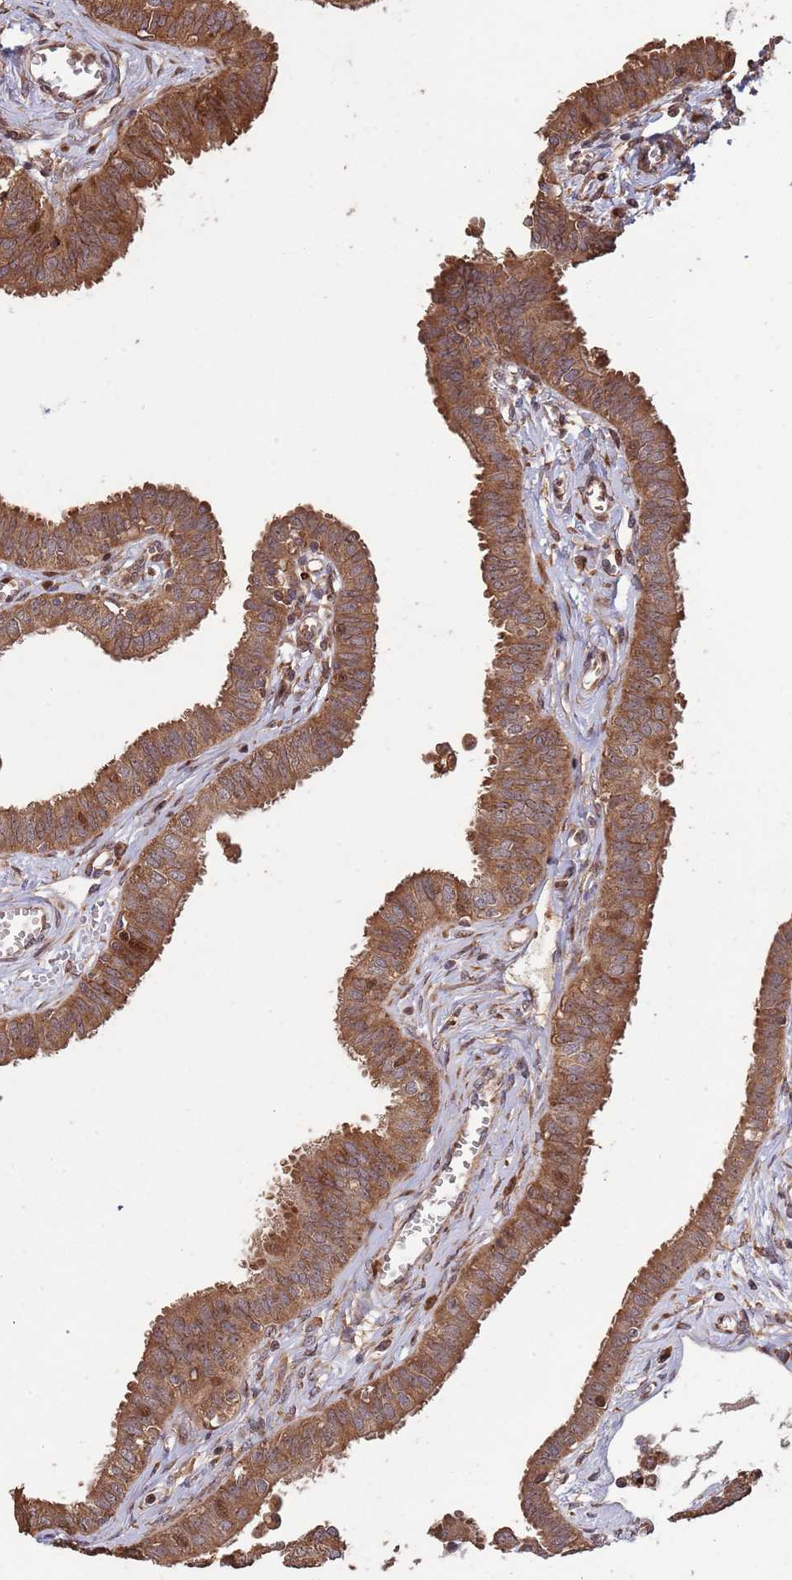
{"staining": {"intensity": "moderate", "quantity": ">75%", "location": "cytoplasmic/membranous,nuclear"}, "tissue": "fallopian tube", "cell_type": "Glandular cells", "image_type": "normal", "snomed": [{"axis": "morphology", "description": "Normal tissue, NOS"}, {"axis": "morphology", "description": "Carcinoma, NOS"}, {"axis": "topography", "description": "Fallopian tube"}, {"axis": "topography", "description": "Ovary"}], "caption": "The photomicrograph shows staining of unremarkable fallopian tube, revealing moderate cytoplasmic/membranous,nuclear protein staining (brown color) within glandular cells. Using DAB (3,3'-diaminobenzidine) (brown) and hematoxylin (blue) stains, captured at high magnification using brightfield microscopy.", "gene": "ZNF428", "patient": {"sex": "female", "age": 59}}